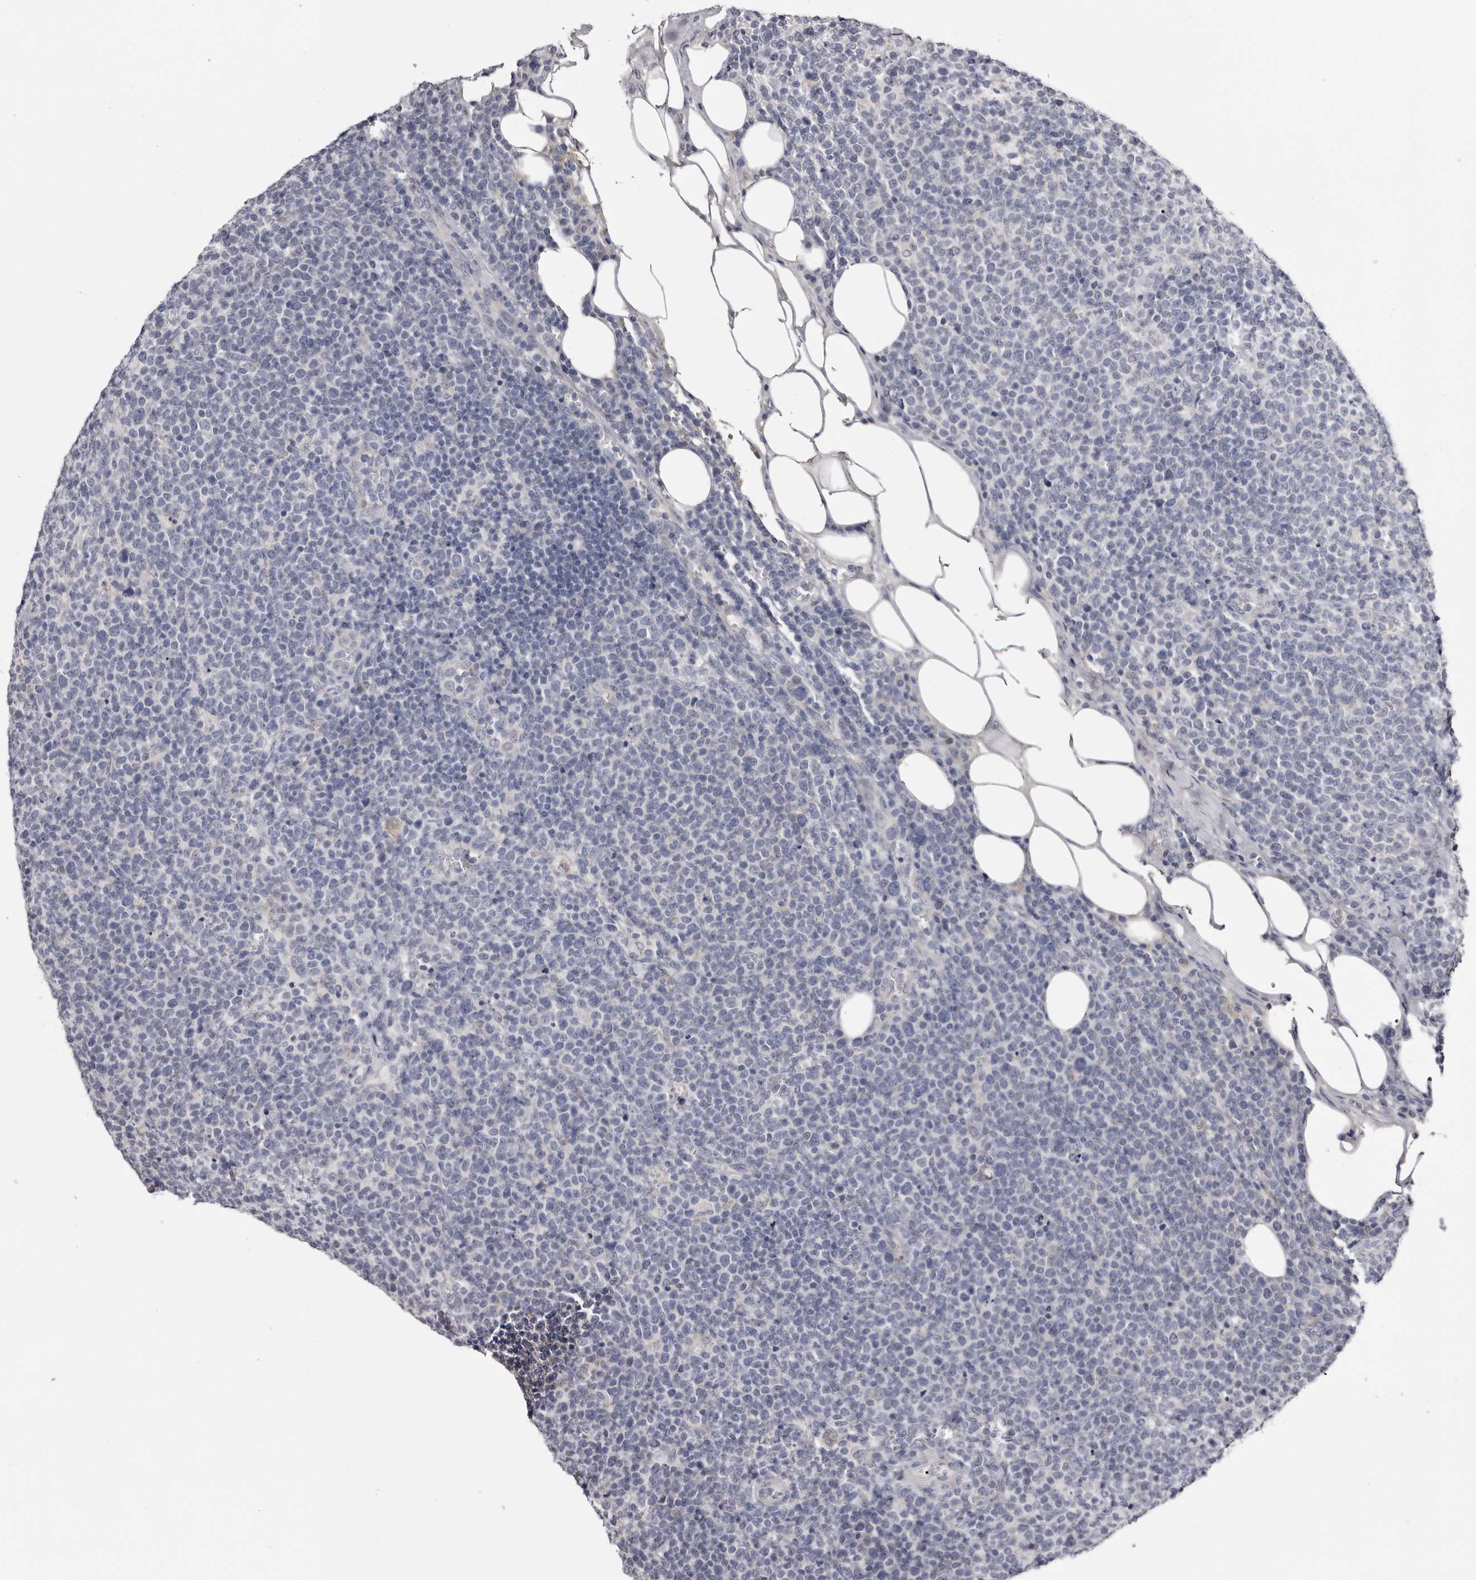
{"staining": {"intensity": "negative", "quantity": "none", "location": "none"}, "tissue": "lymphoma", "cell_type": "Tumor cells", "image_type": "cancer", "snomed": [{"axis": "morphology", "description": "Malignant lymphoma, non-Hodgkin's type, High grade"}, {"axis": "topography", "description": "Lymph node"}], "caption": "This is an immunohistochemistry (IHC) histopathology image of human lymphoma. There is no expression in tumor cells.", "gene": "CASQ1", "patient": {"sex": "male", "age": 61}}